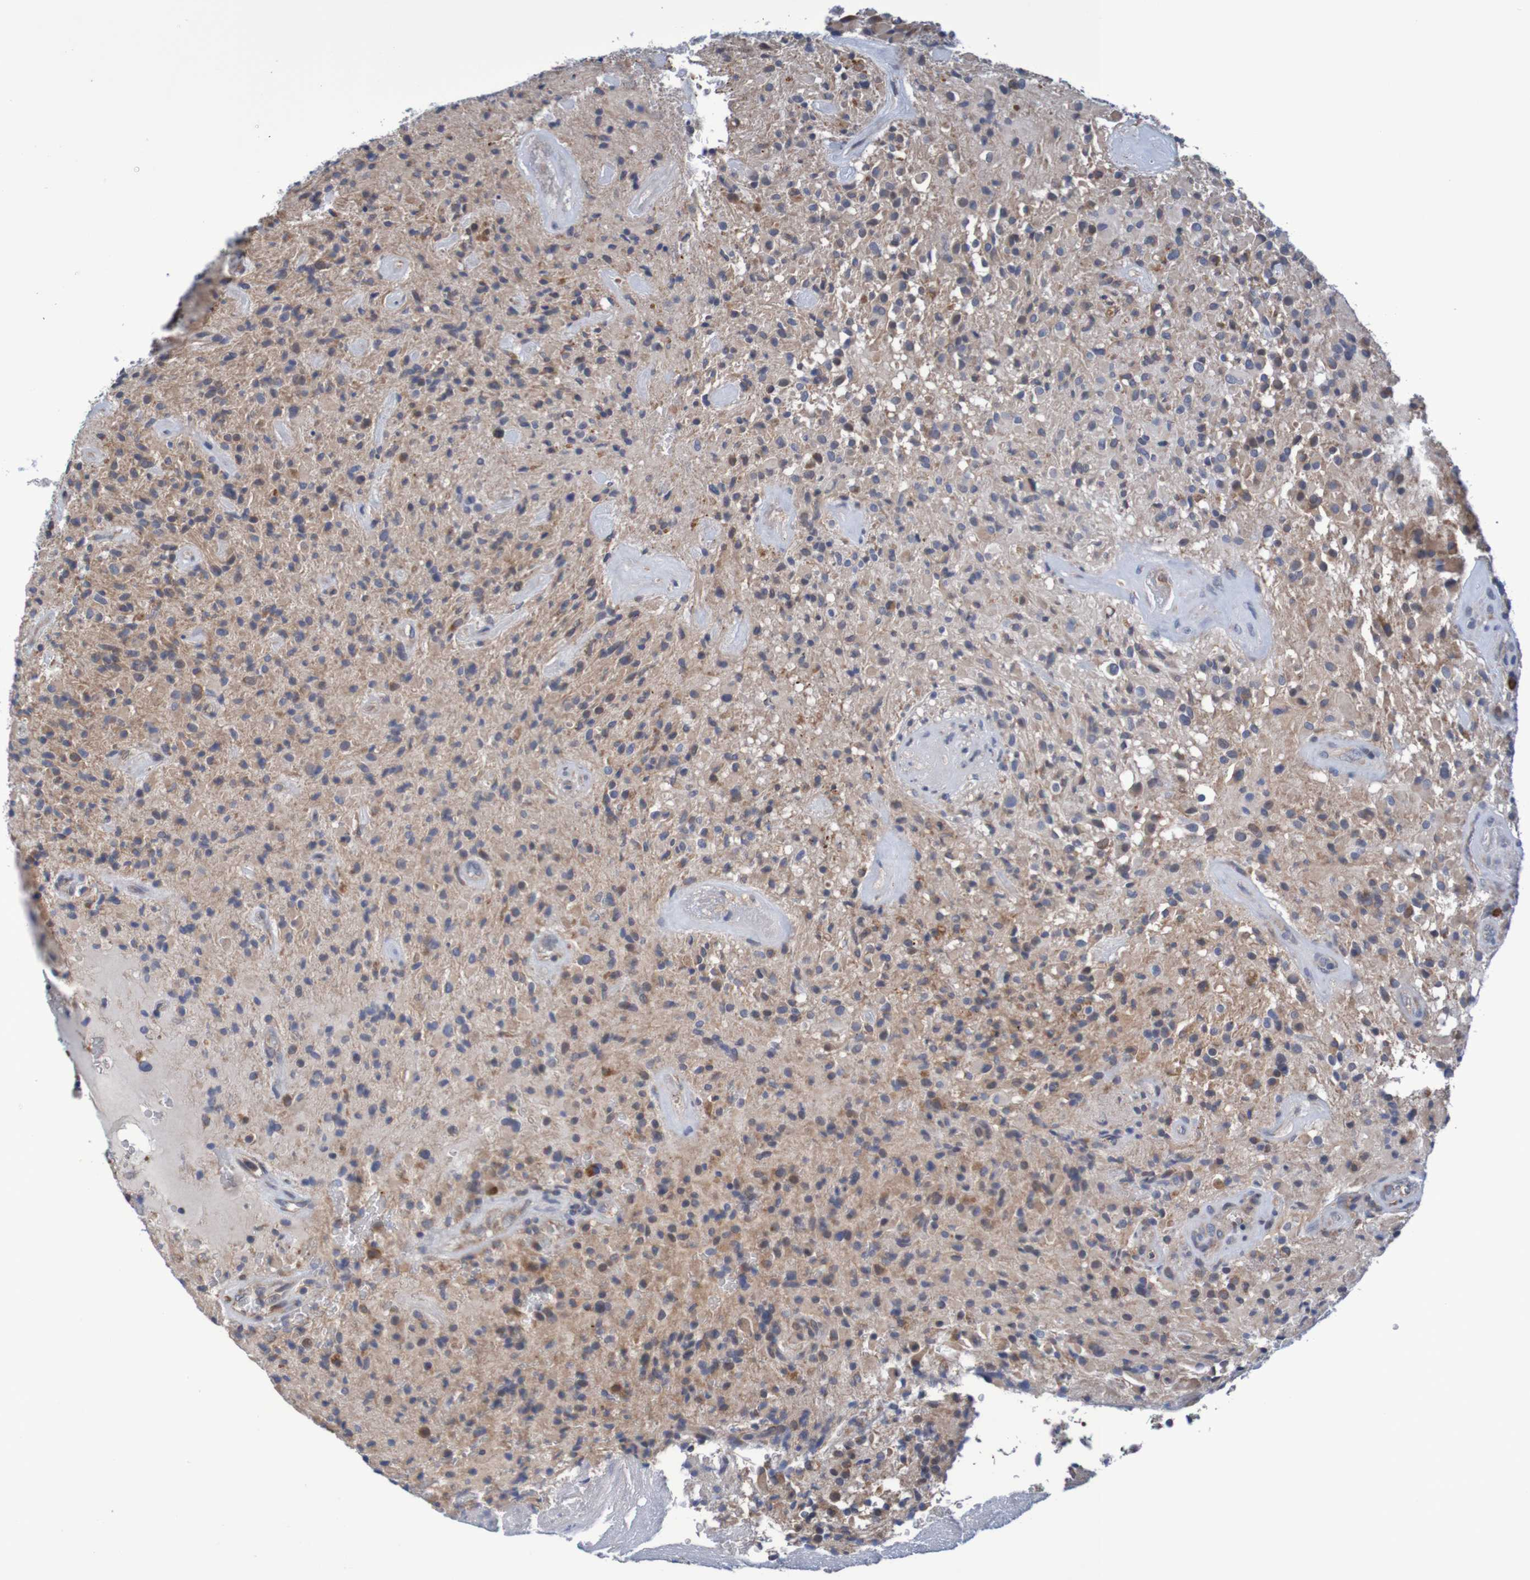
{"staining": {"intensity": "weak", "quantity": "<25%", "location": "cytoplasmic/membranous"}, "tissue": "glioma", "cell_type": "Tumor cells", "image_type": "cancer", "snomed": [{"axis": "morphology", "description": "Glioma, malignant, High grade"}, {"axis": "topography", "description": "Brain"}], "caption": "The histopathology image shows no staining of tumor cells in glioma. (Brightfield microscopy of DAB immunohistochemistry (IHC) at high magnification).", "gene": "CLDN18", "patient": {"sex": "male", "age": 71}}